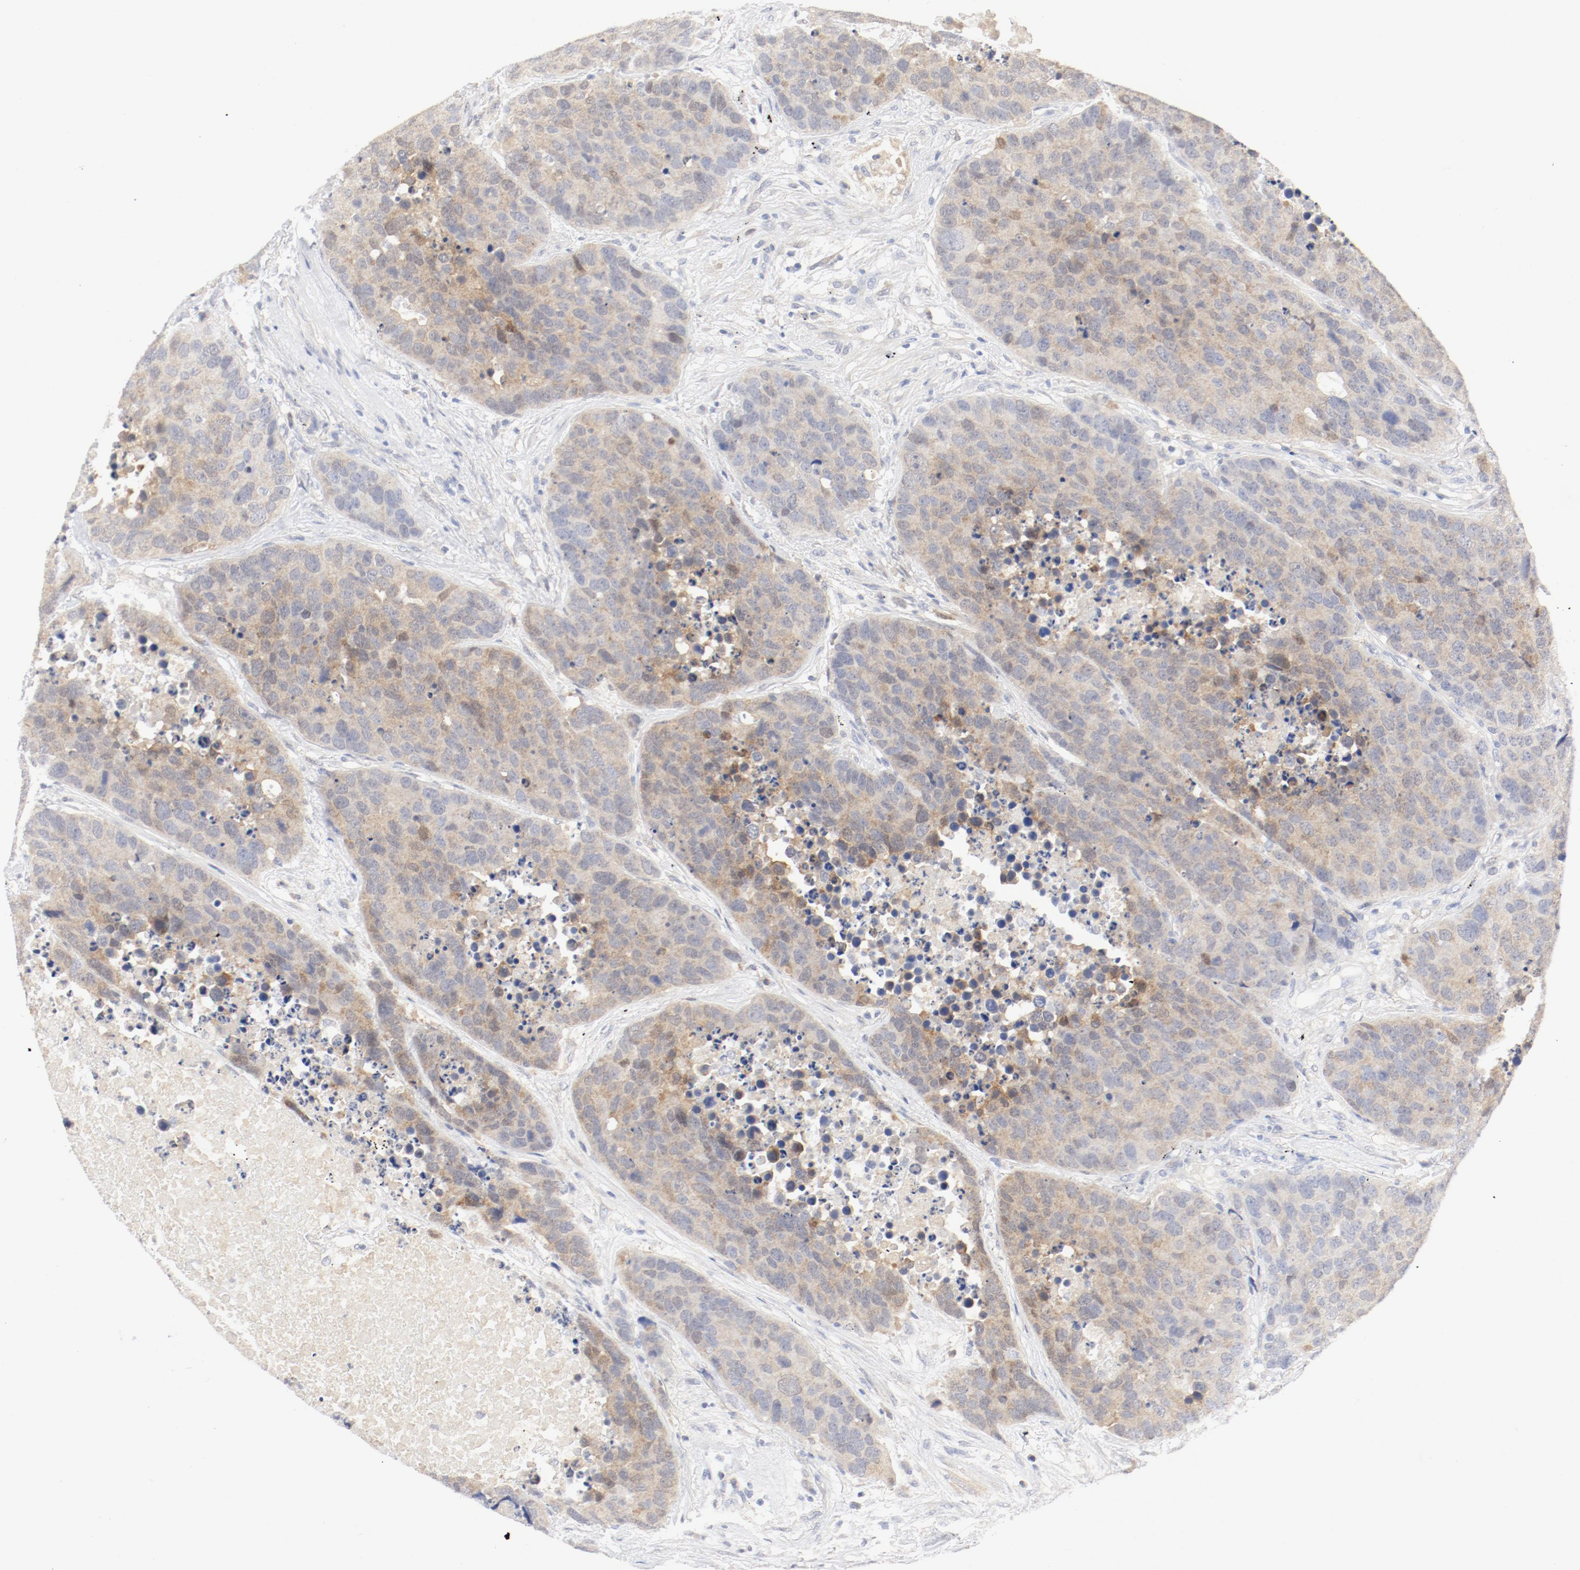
{"staining": {"intensity": "moderate", "quantity": ">75%", "location": "cytoplasmic/membranous"}, "tissue": "carcinoid", "cell_type": "Tumor cells", "image_type": "cancer", "snomed": [{"axis": "morphology", "description": "Carcinoid, malignant, NOS"}, {"axis": "topography", "description": "Lung"}], "caption": "IHC (DAB) staining of human malignant carcinoid demonstrates moderate cytoplasmic/membranous protein positivity in approximately >75% of tumor cells. (DAB IHC, brown staining for protein, blue staining for nuclei).", "gene": "PGM1", "patient": {"sex": "male", "age": 60}}